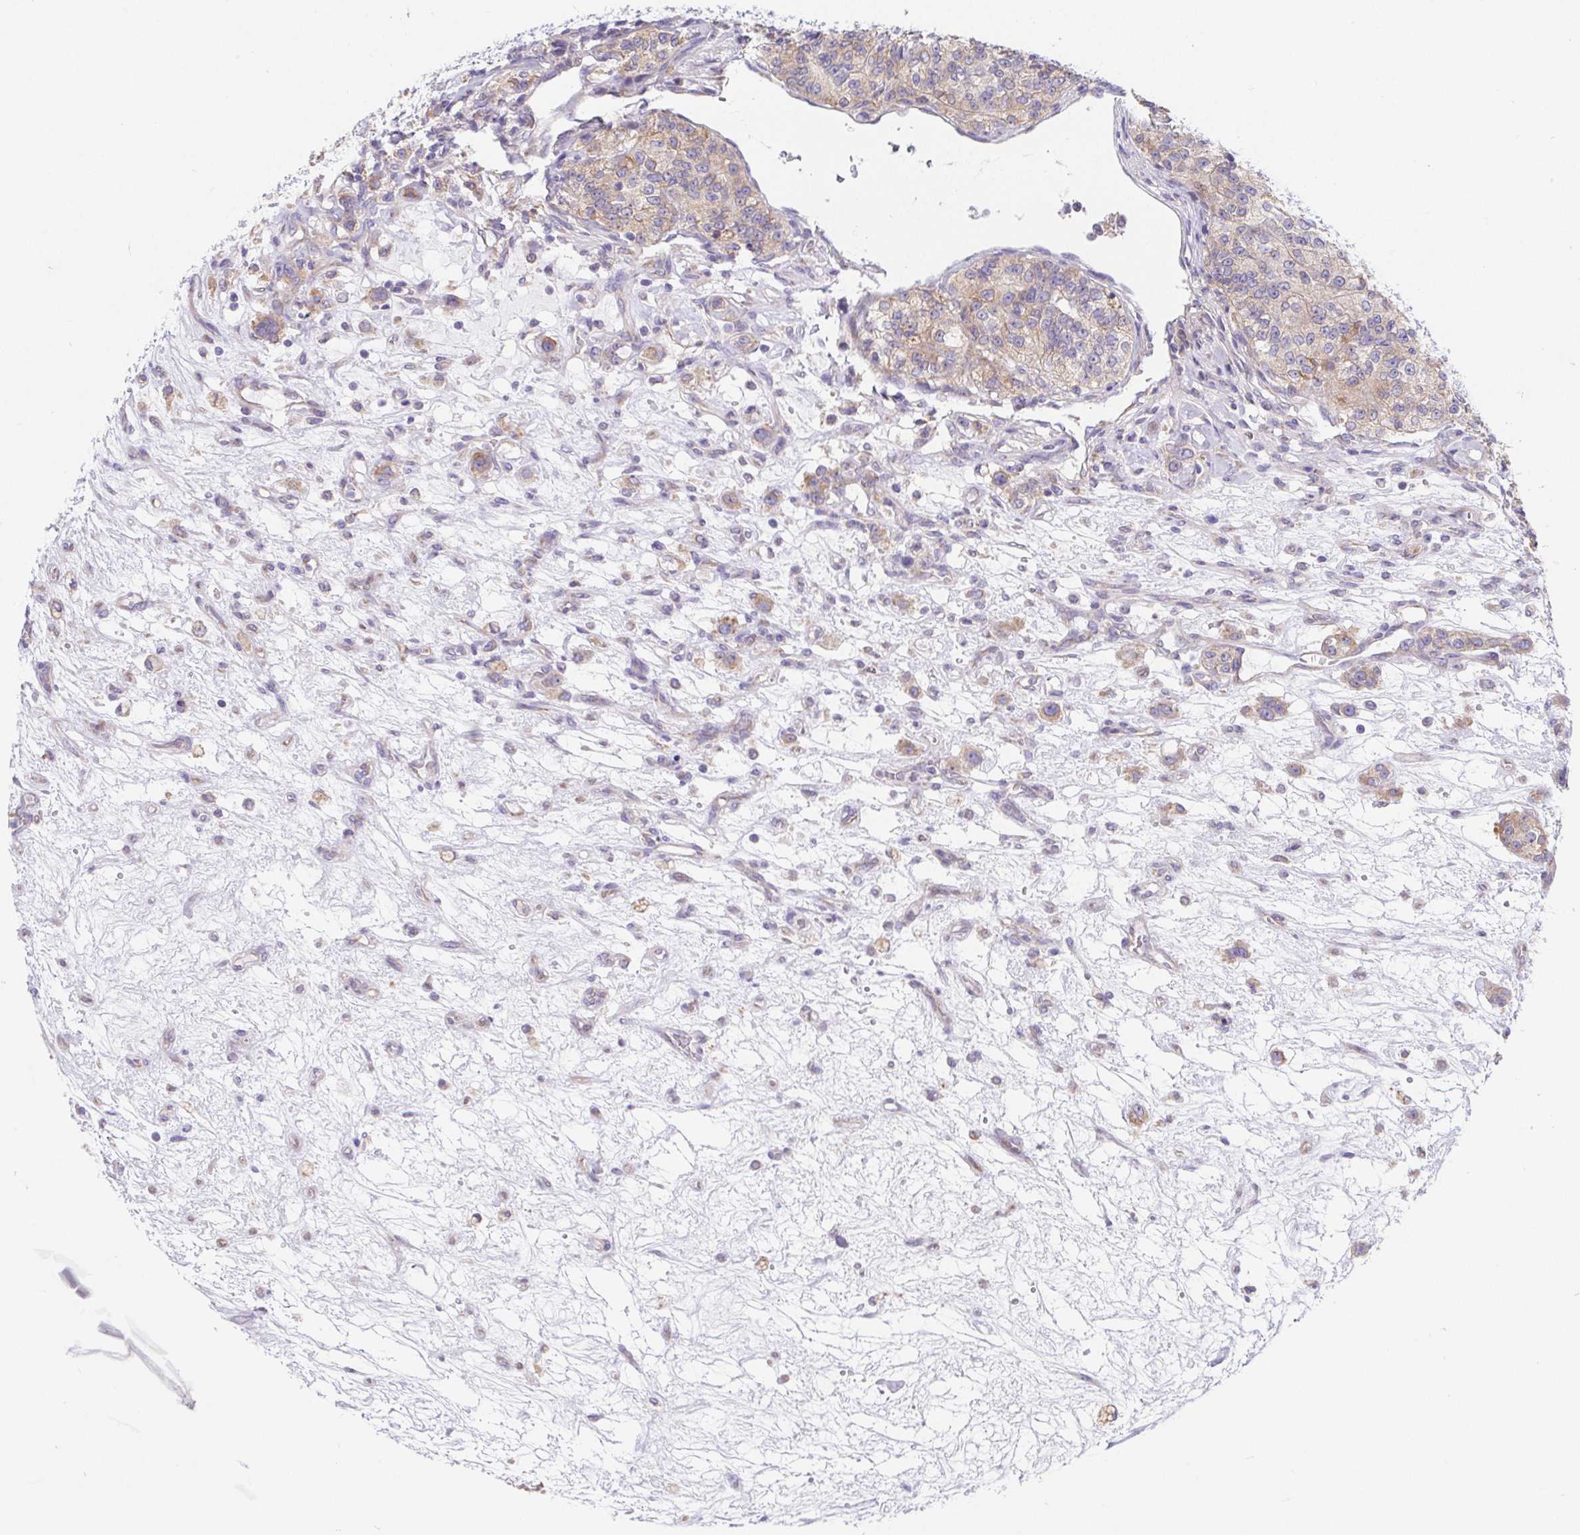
{"staining": {"intensity": "weak", "quantity": ">75%", "location": "cytoplasmic/membranous"}, "tissue": "renal cancer", "cell_type": "Tumor cells", "image_type": "cancer", "snomed": [{"axis": "morphology", "description": "Adenocarcinoma, NOS"}, {"axis": "topography", "description": "Kidney"}], "caption": "Protein staining reveals weak cytoplasmic/membranous staining in about >75% of tumor cells in renal adenocarcinoma. The staining was performed using DAB (3,3'-diaminobenzidine), with brown indicating positive protein expression. Nuclei are stained blue with hematoxylin.", "gene": "ADAM8", "patient": {"sex": "female", "age": 63}}